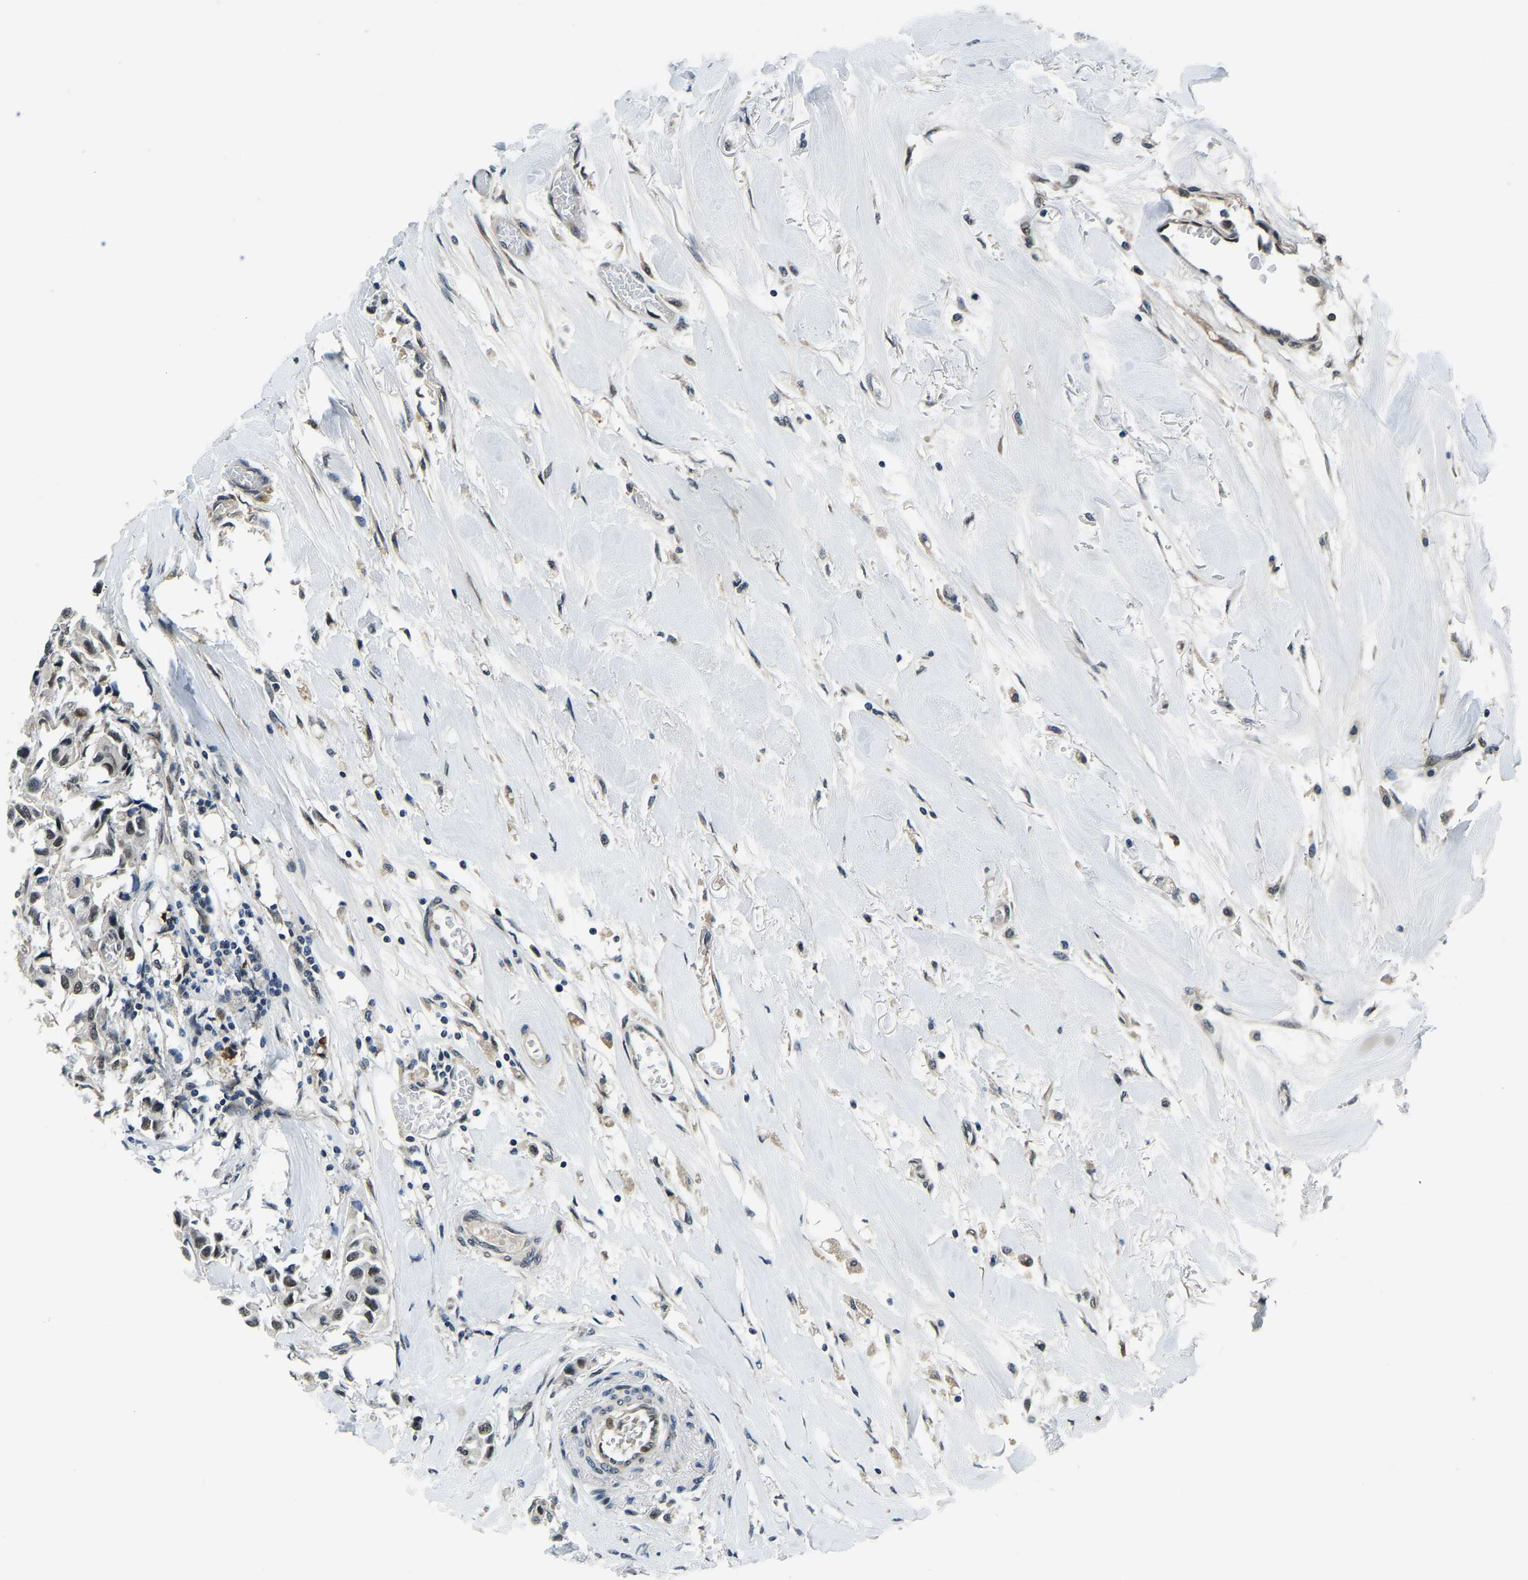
{"staining": {"intensity": "moderate", "quantity": "25%-75%", "location": "nuclear"}, "tissue": "breast cancer", "cell_type": "Tumor cells", "image_type": "cancer", "snomed": [{"axis": "morphology", "description": "Duct carcinoma"}, {"axis": "topography", "description": "Breast"}], "caption": "This is an image of immunohistochemistry staining of infiltrating ductal carcinoma (breast), which shows moderate staining in the nuclear of tumor cells.", "gene": "ING2", "patient": {"sex": "female", "age": 80}}